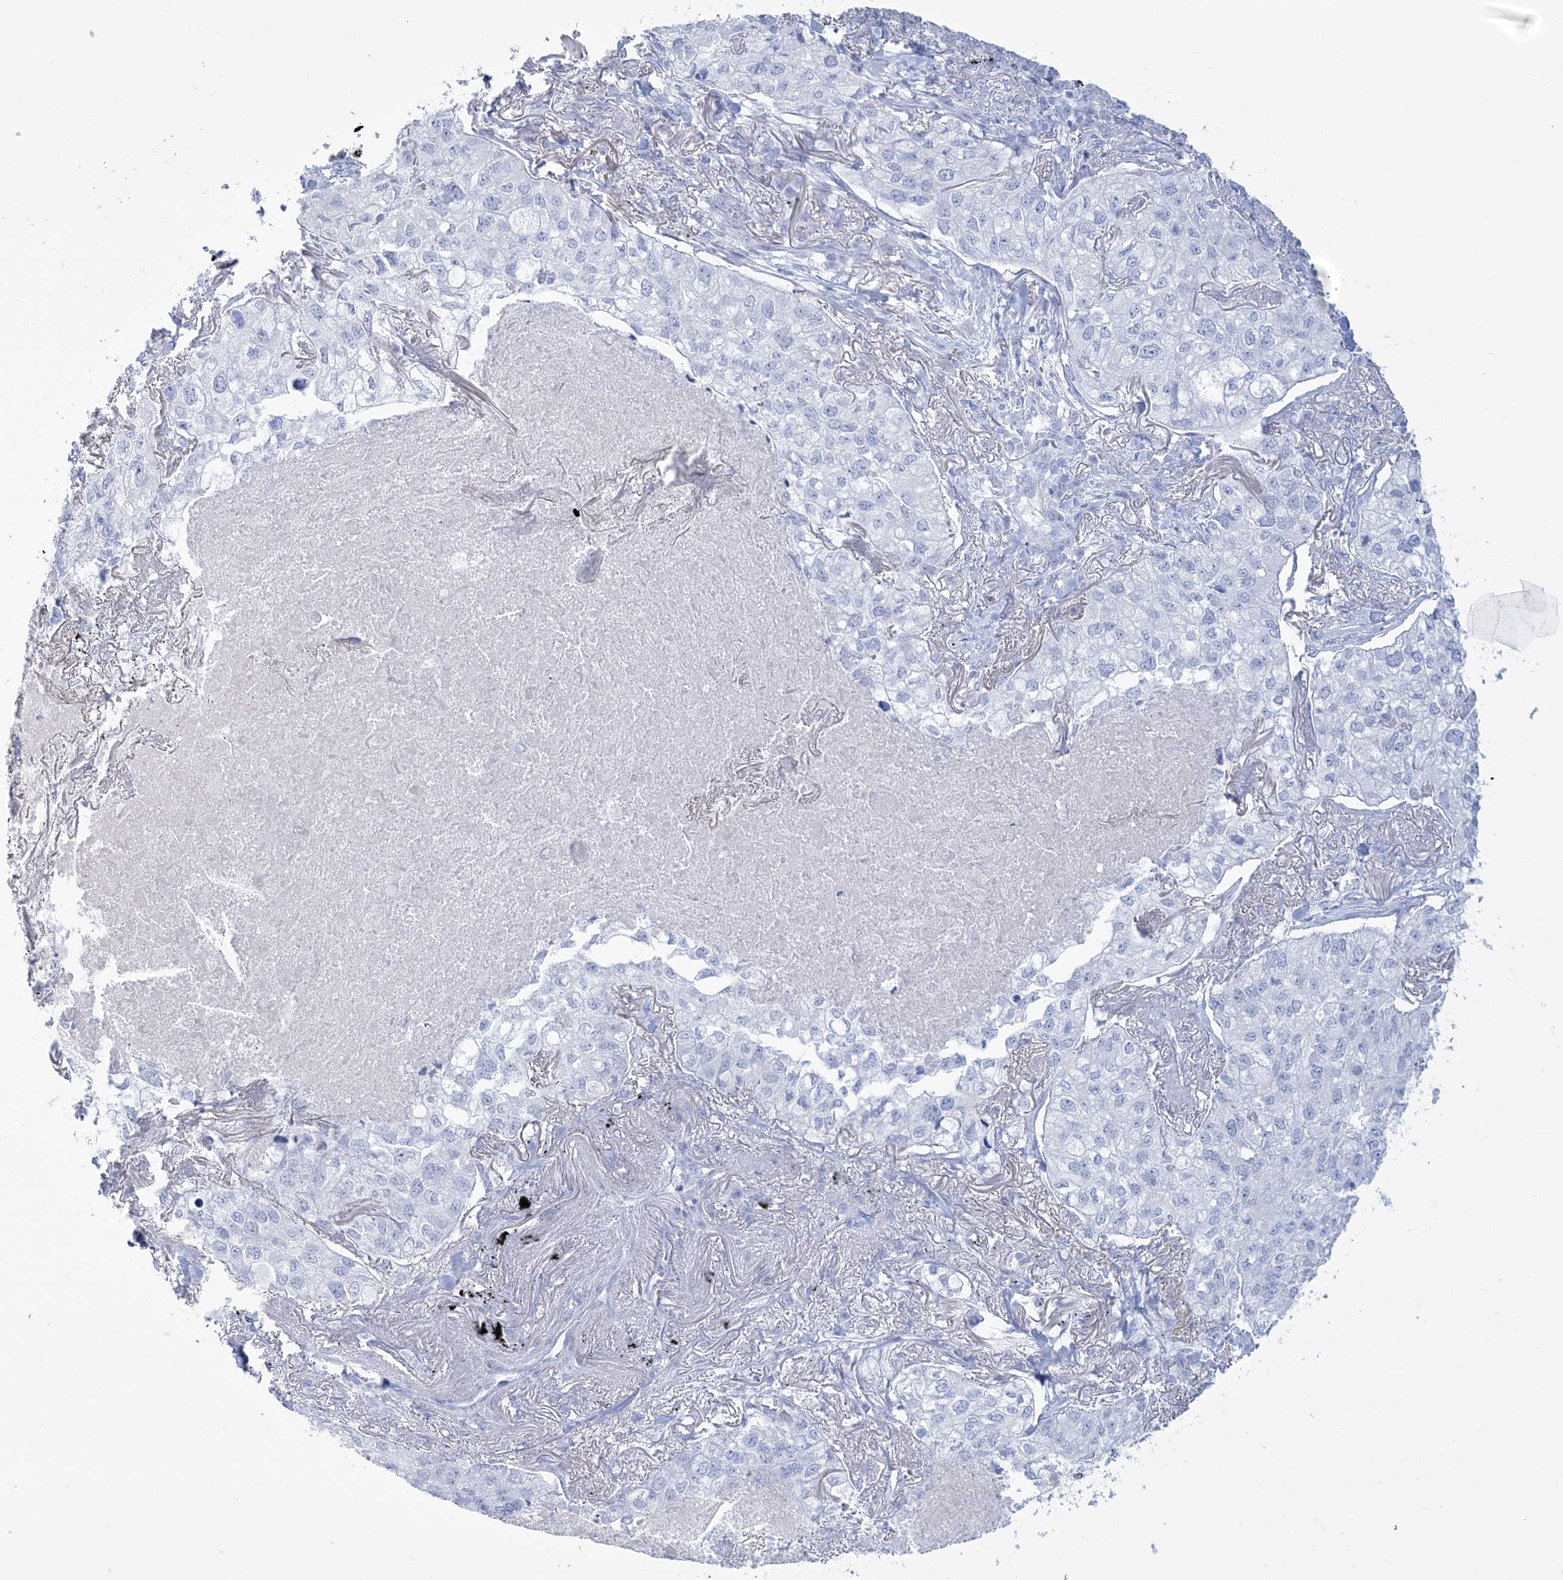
{"staining": {"intensity": "negative", "quantity": "none", "location": "none"}, "tissue": "lung cancer", "cell_type": "Tumor cells", "image_type": "cancer", "snomed": [{"axis": "morphology", "description": "Adenocarcinoma, NOS"}, {"axis": "topography", "description": "Lung"}], "caption": "Tumor cells are negative for protein expression in human lung adenocarcinoma.", "gene": "RBP2", "patient": {"sex": "male", "age": 65}}